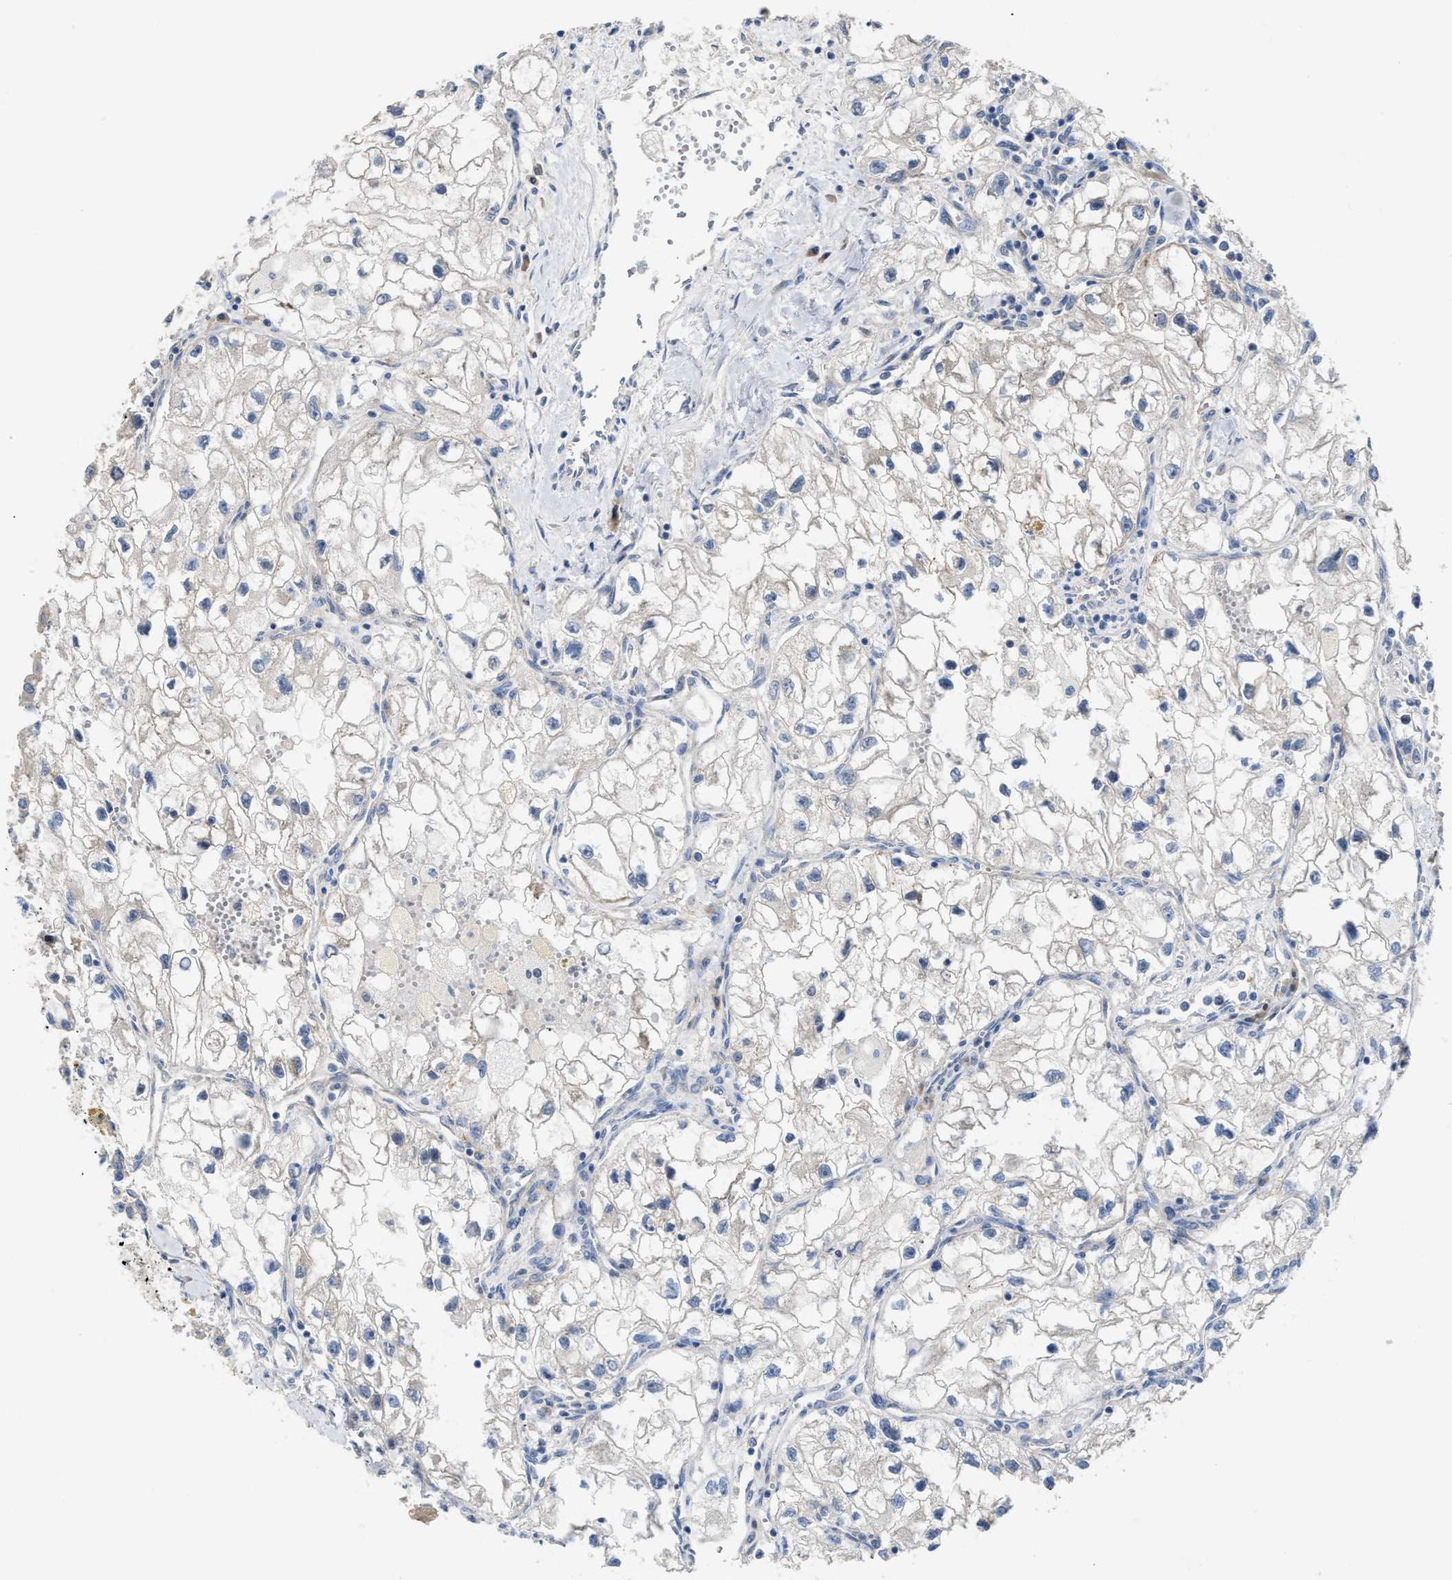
{"staining": {"intensity": "negative", "quantity": "none", "location": "none"}, "tissue": "renal cancer", "cell_type": "Tumor cells", "image_type": "cancer", "snomed": [{"axis": "morphology", "description": "Adenocarcinoma, NOS"}, {"axis": "topography", "description": "Kidney"}], "caption": "The immunohistochemistry photomicrograph has no significant positivity in tumor cells of renal cancer tissue. (DAB (3,3'-diaminobenzidine) immunohistochemistry (IHC) with hematoxylin counter stain).", "gene": "DHX58", "patient": {"sex": "female", "age": 70}}